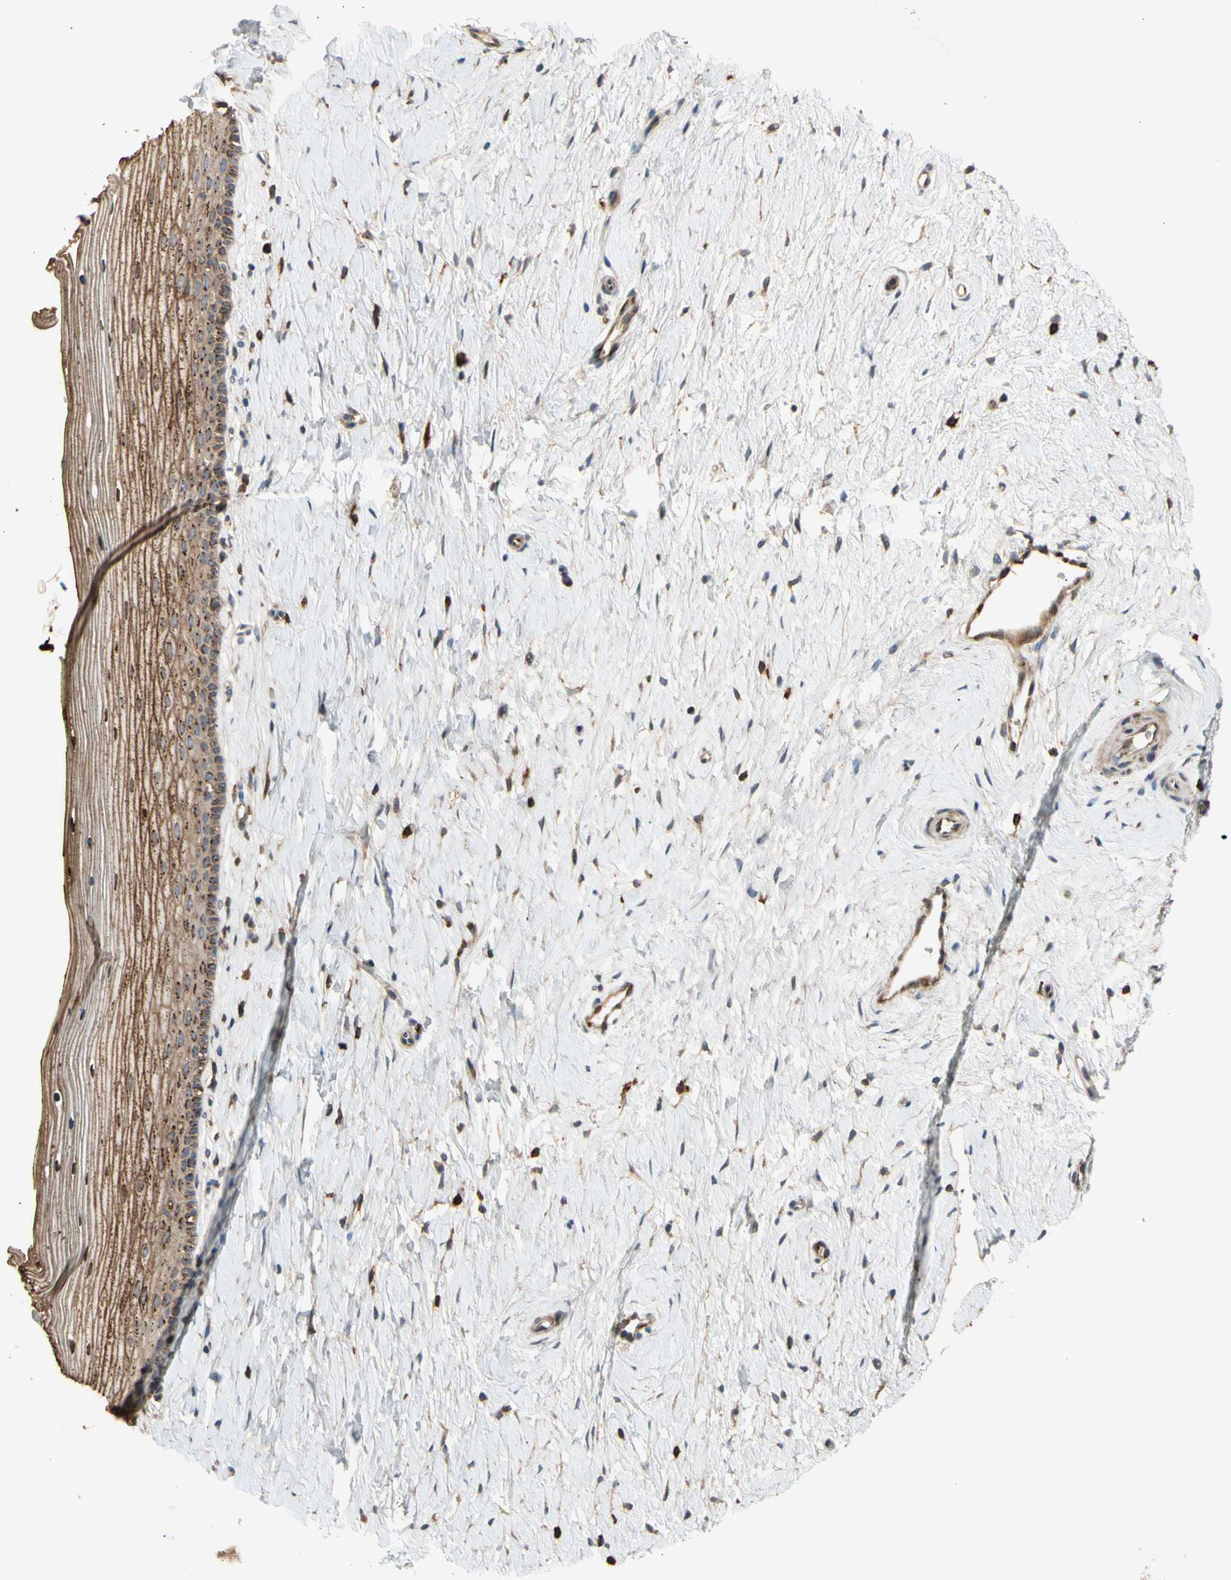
{"staining": {"intensity": "moderate", "quantity": ">75%", "location": "cytoplasmic/membranous"}, "tissue": "cervix", "cell_type": "Glandular cells", "image_type": "normal", "snomed": [{"axis": "morphology", "description": "Normal tissue, NOS"}, {"axis": "topography", "description": "Cervix"}], "caption": "Cervix stained for a protein (brown) demonstrates moderate cytoplasmic/membranous positive positivity in approximately >75% of glandular cells.", "gene": "GALNT5", "patient": {"sex": "female", "age": 77}}